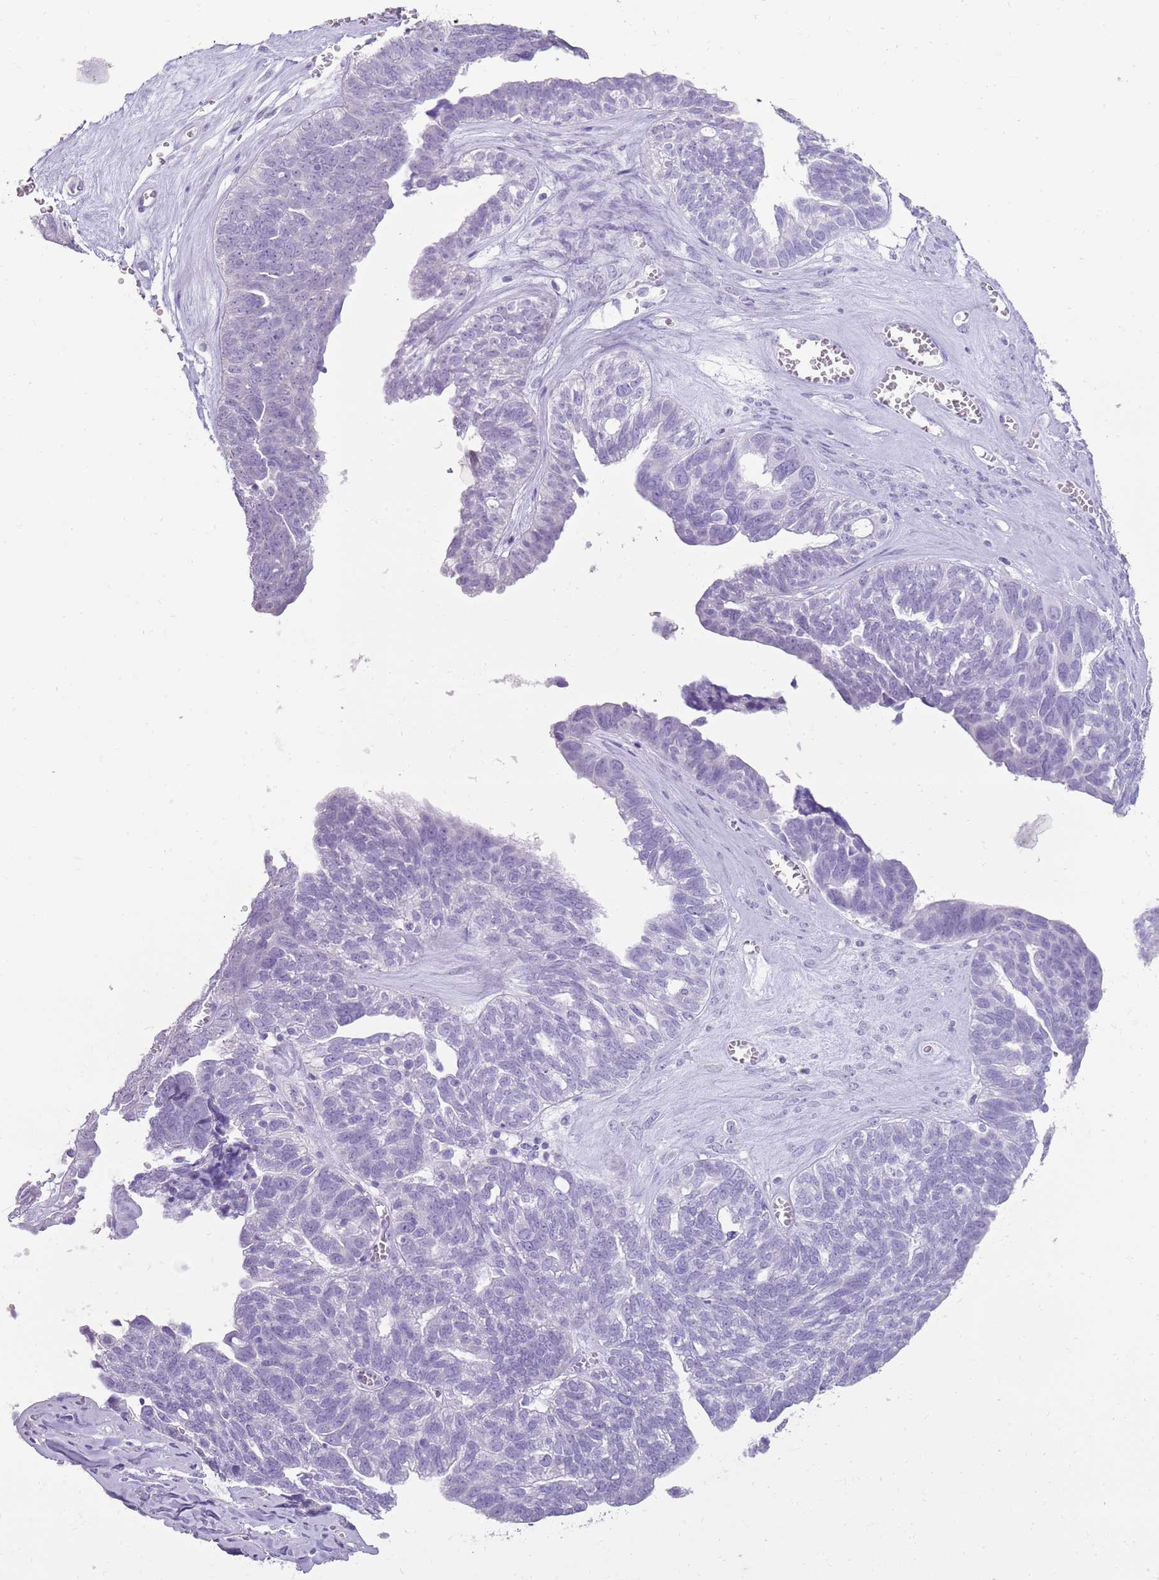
{"staining": {"intensity": "negative", "quantity": "none", "location": "none"}, "tissue": "ovarian cancer", "cell_type": "Tumor cells", "image_type": "cancer", "snomed": [{"axis": "morphology", "description": "Cystadenocarcinoma, serous, NOS"}, {"axis": "topography", "description": "Ovary"}], "caption": "A high-resolution histopathology image shows IHC staining of ovarian cancer, which demonstrates no significant positivity in tumor cells.", "gene": "NBPF3", "patient": {"sex": "female", "age": 79}}